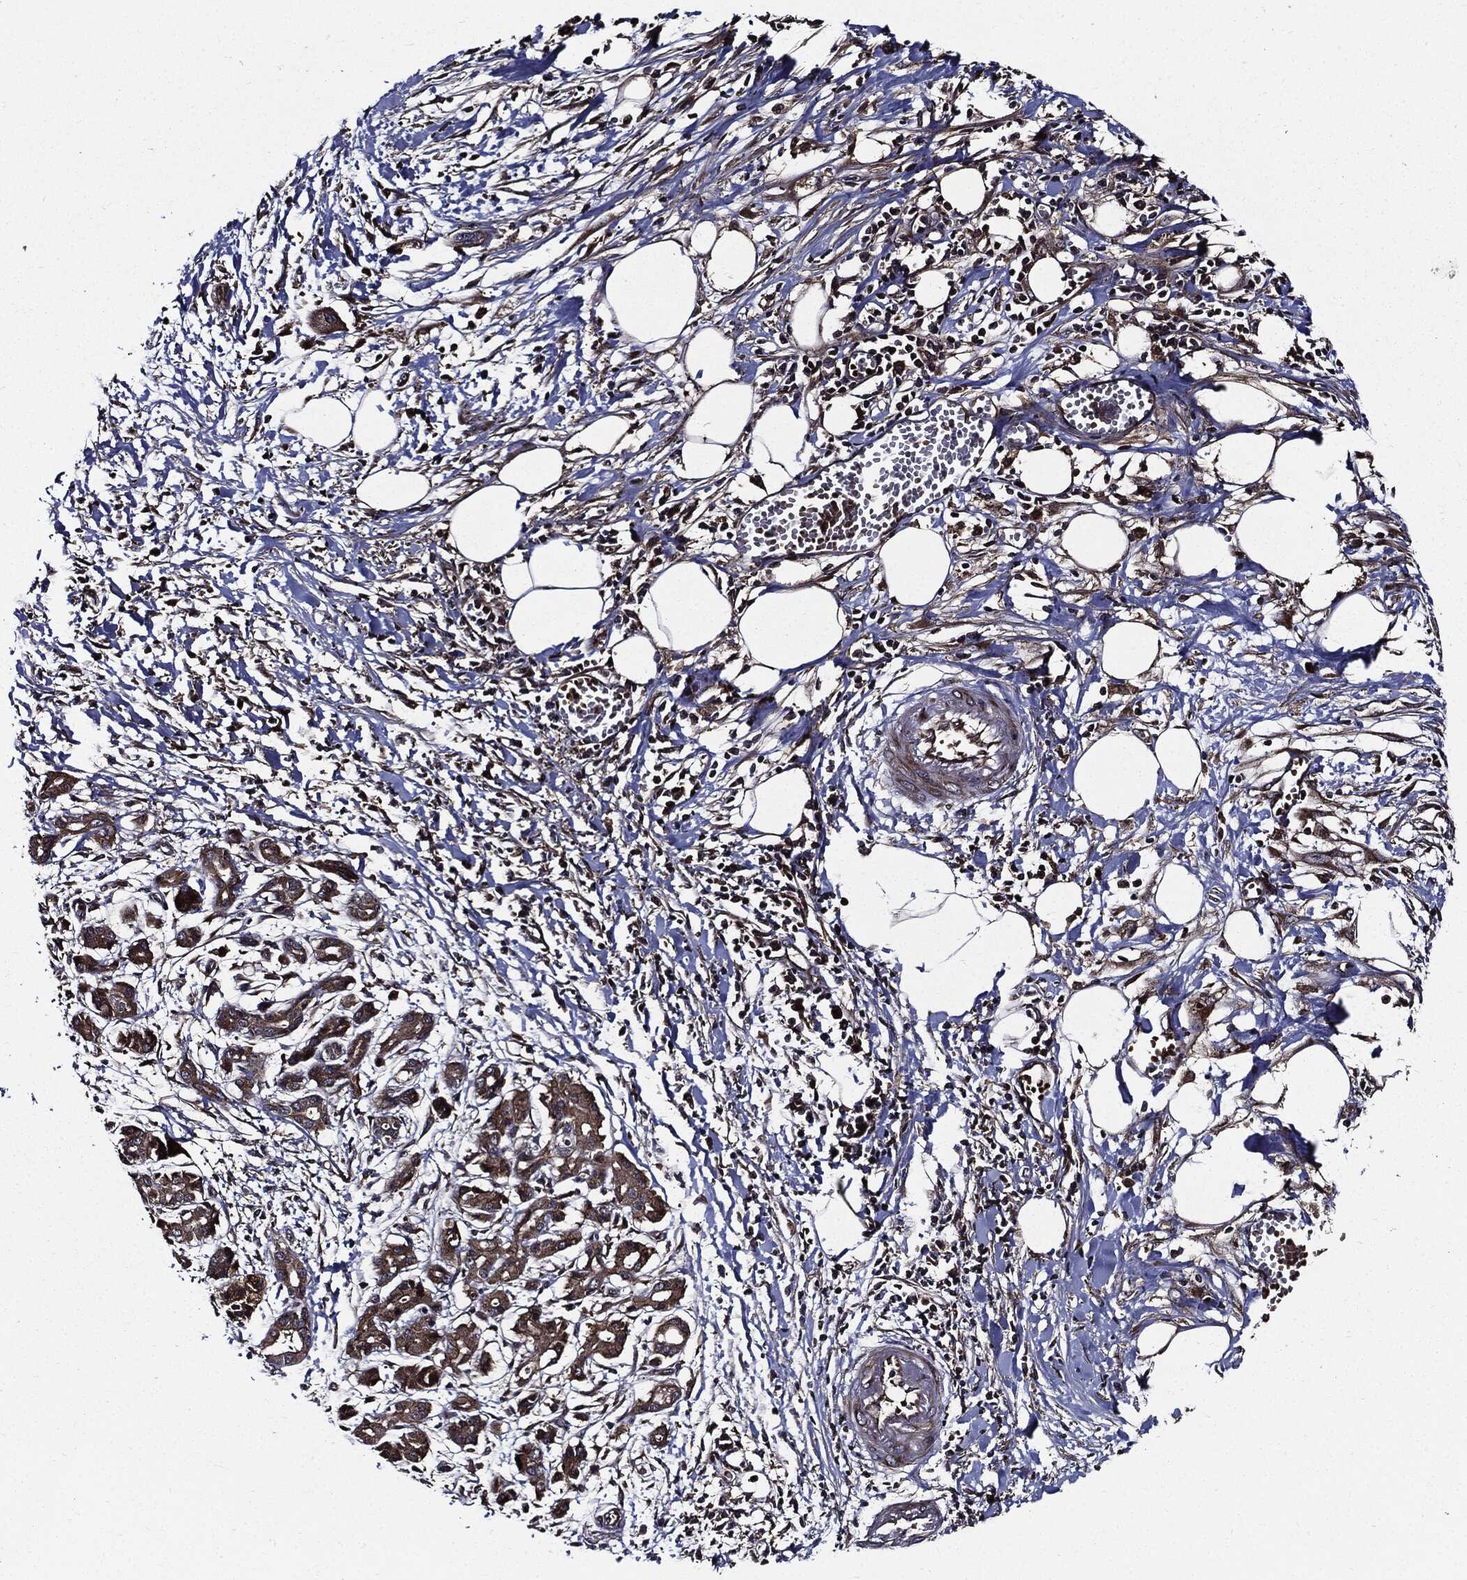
{"staining": {"intensity": "weak", "quantity": ">75%", "location": "cytoplasmic/membranous"}, "tissue": "pancreatic cancer", "cell_type": "Tumor cells", "image_type": "cancer", "snomed": [{"axis": "morphology", "description": "Adenocarcinoma, NOS"}, {"axis": "topography", "description": "Pancreas"}], "caption": "Immunohistochemistry micrograph of neoplastic tissue: human pancreatic adenocarcinoma stained using IHC exhibits low levels of weak protein expression localized specifically in the cytoplasmic/membranous of tumor cells, appearing as a cytoplasmic/membranous brown color.", "gene": "HTT", "patient": {"sex": "male", "age": 72}}